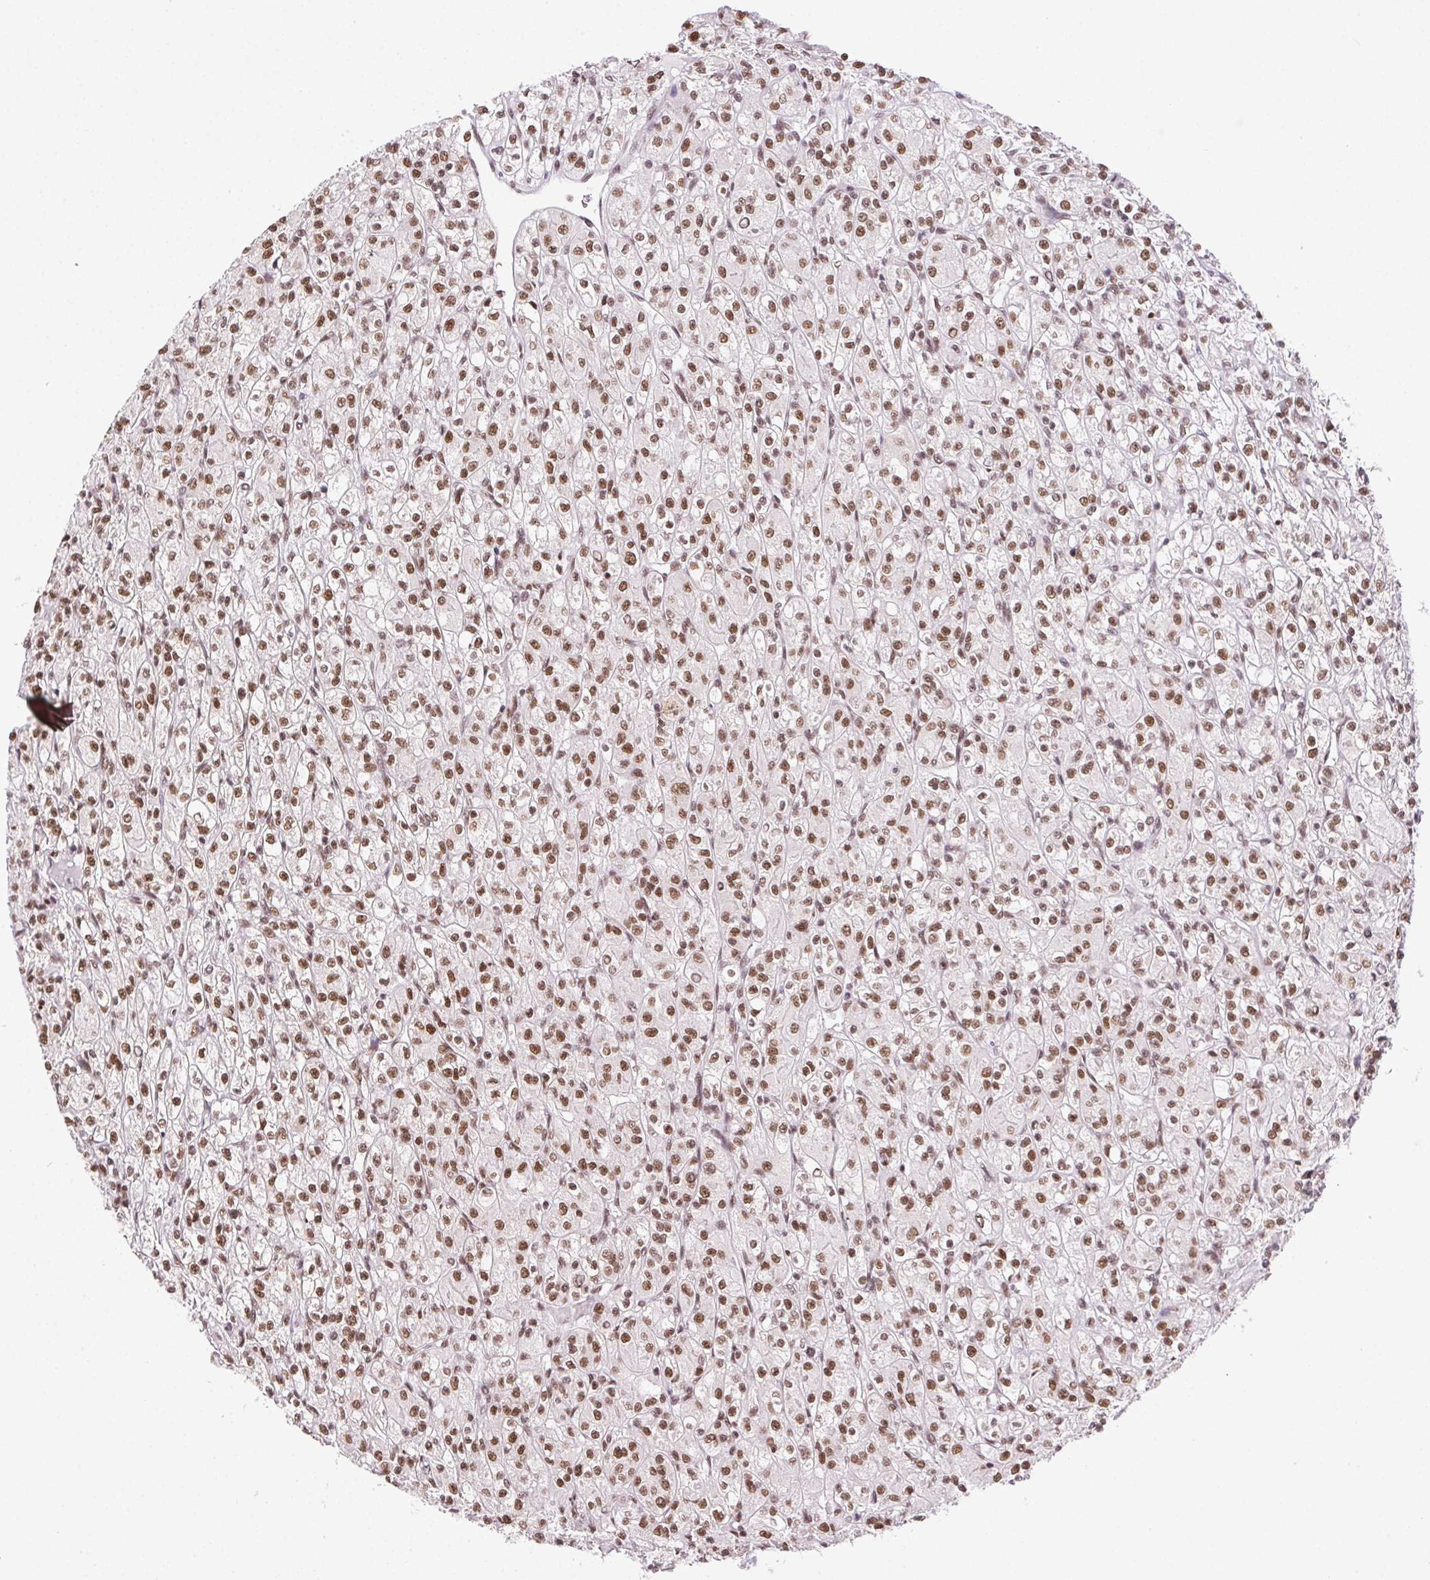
{"staining": {"intensity": "moderate", "quantity": ">75%", "location": "nuclear"}, "tissue": "renal cancer", "cell_type": "Tumor cells", "image_type": "cancer", "snomed": [{"axis": "morphology", "description": "Adenocarcinoma, NOS"}, {"axis": "topography", "description": "Kidney"}], "caption": "Immunohistochemical staining of human renal cancer exhibits moderate nuclear protein expression in approximately >75% of tumor cells. (Brightfield microscopy of DAB IHC at high magnification).", "gene": "TRA2B", "patient": {"sex": "female", "age": 70}}